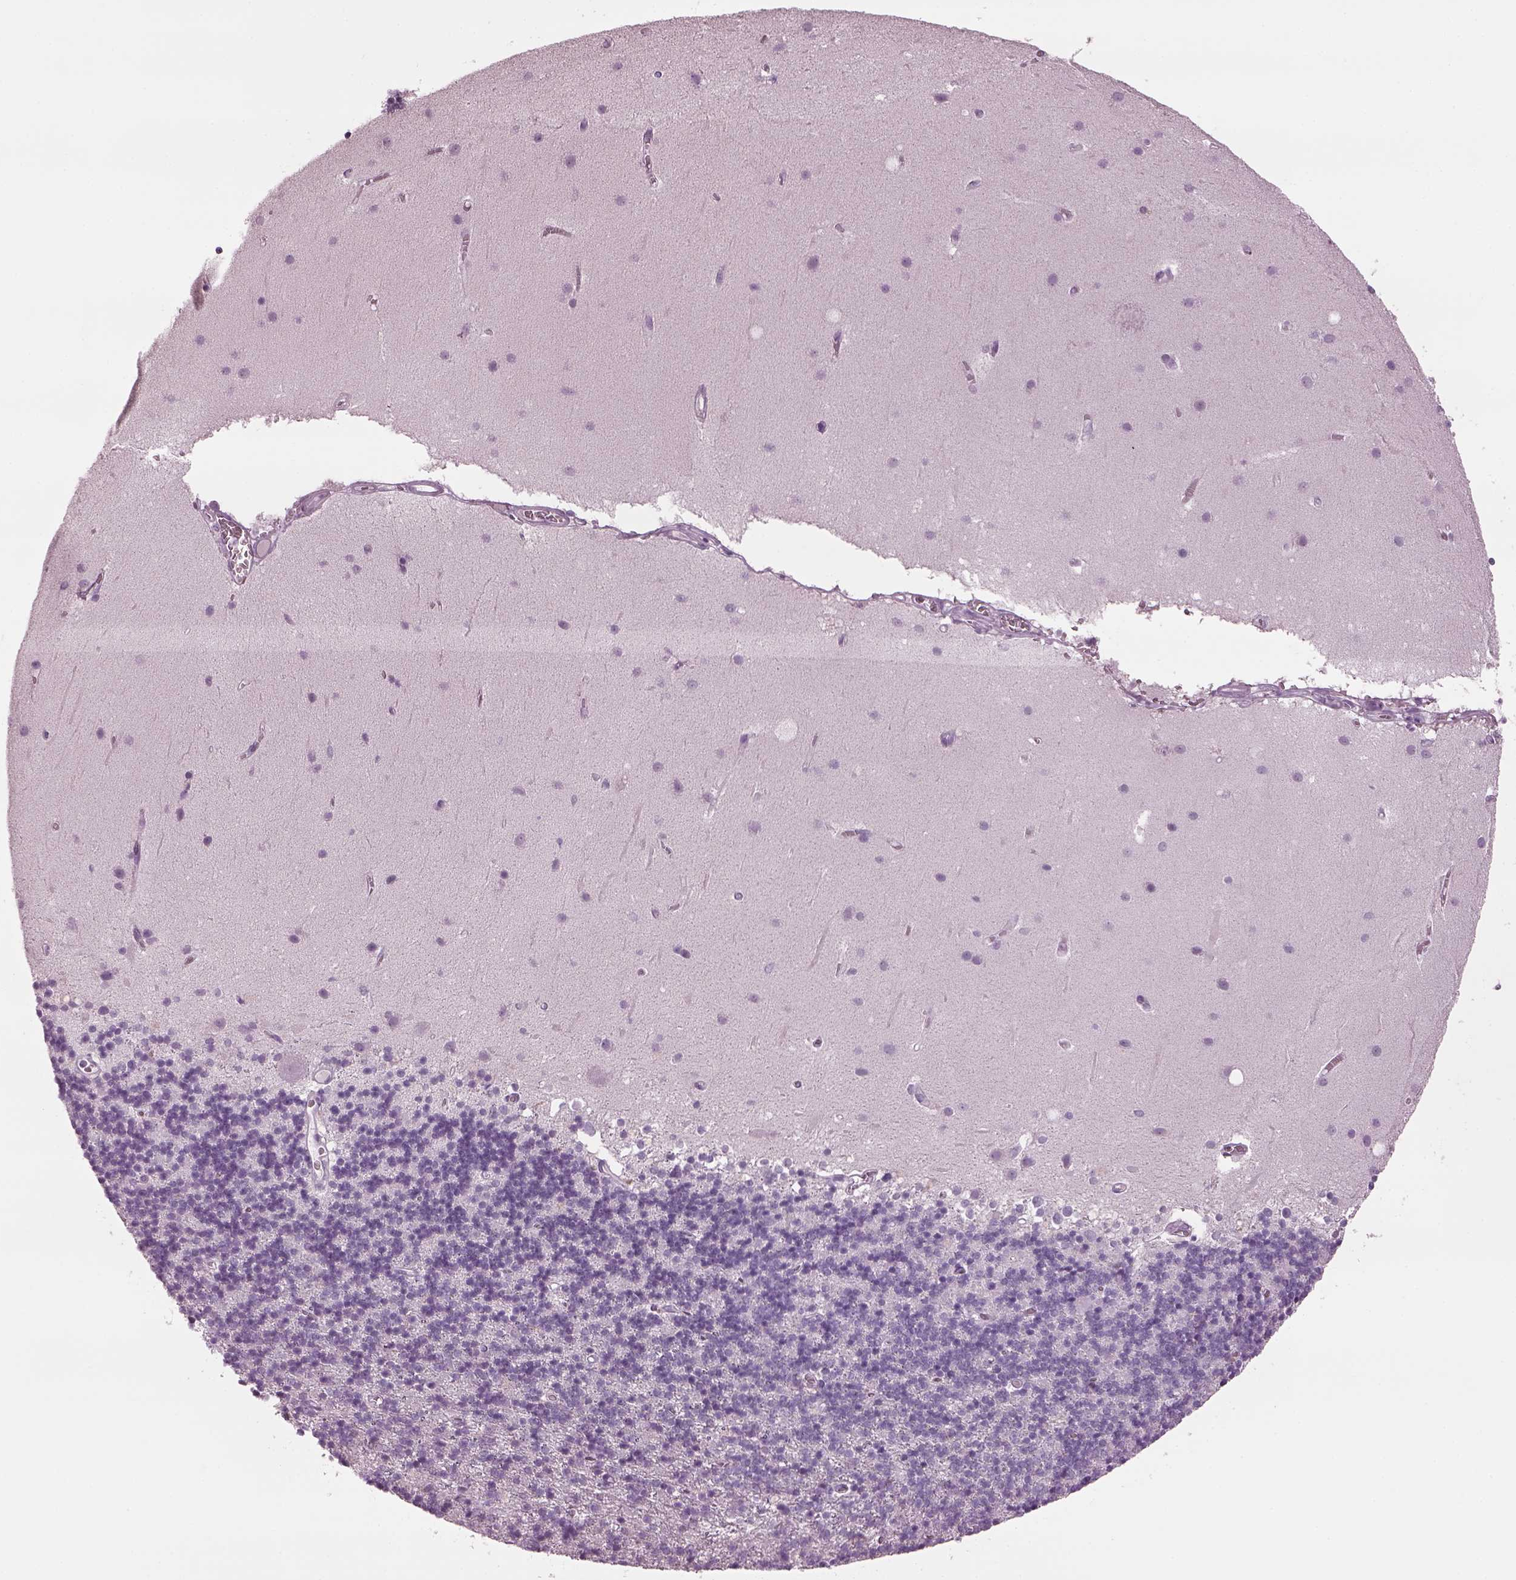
{"staining": {"intensity": "negative", "quantity": "none", "location": "none"}, "tissue": "cerebellum", "cell_type": "Cells in granular layer", "image_type": "normal", "snomed": [{"axis": "morphology", "description": "Normal tissue, NOS"}, {"axis": "topography", "description": "Cerebellum"}], "caption": "The image demonstrates no significant staining in cells in granular layer of cerebellum. (DAB immunohistochemistry (IHC) visualized using brightfield microscopy, high magnification).", "gene": "TPPP2", "patient": {"sex": "male", "age": 70}}